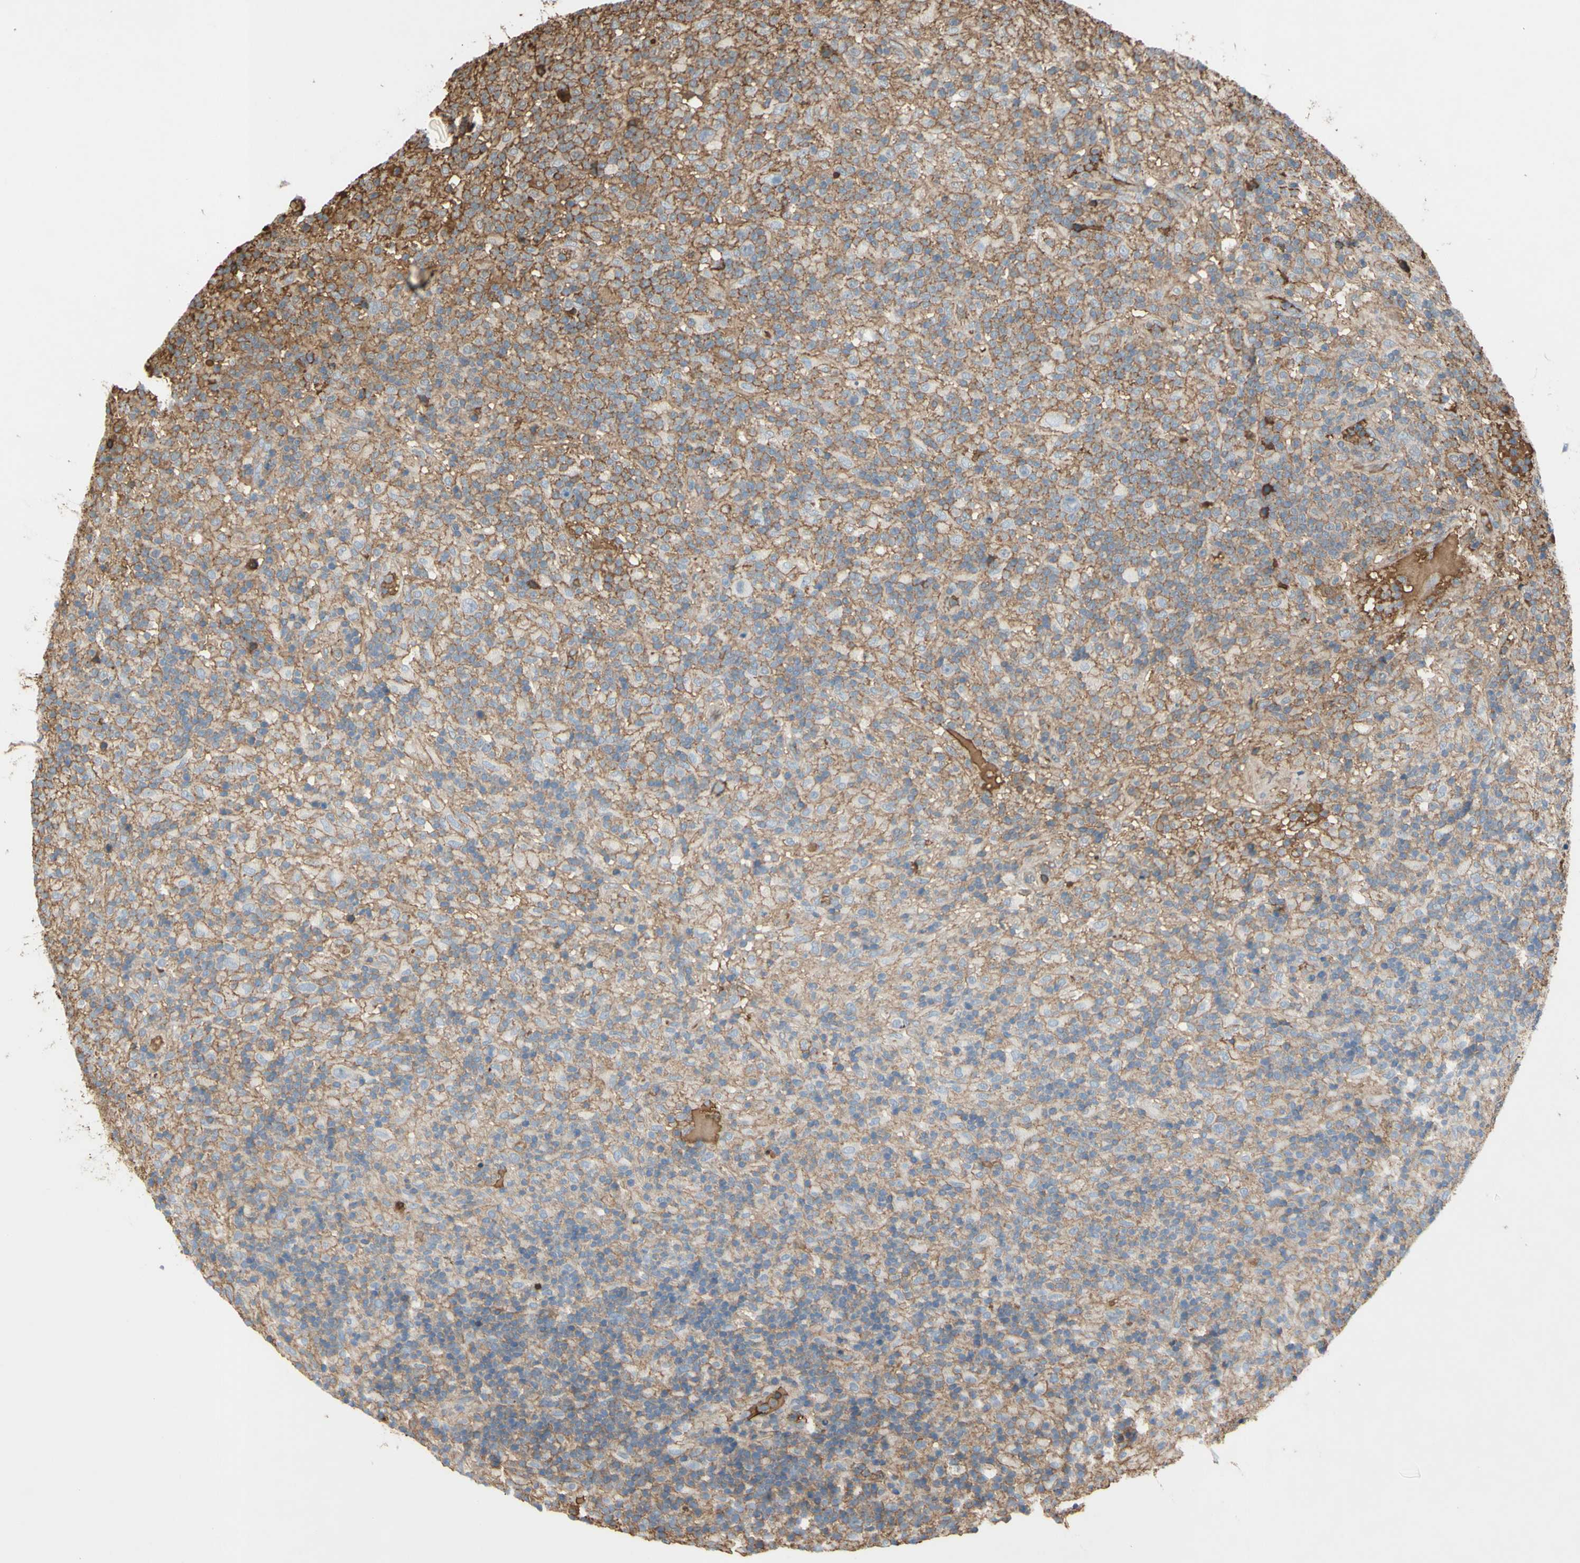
{"staining": {"intensity": "negative", "quantity": "none", "location": "none"}, "tissue": "lymphoma", "cell_type": "Tumor cells", "image_type": "cancer", "snomed": [{"axis": "morphology", "description": "Hodgkin's disease, NOS"}, {"axis": "topography", "description": "Lymph node"}], "caption": "IHC micrograph of neoplastic tissue: lymphoma stained with DAB displays no significant protein expression in tumor cells.", "gene": "TIMP2", "patient": {"sex": "male", "age": 70}}